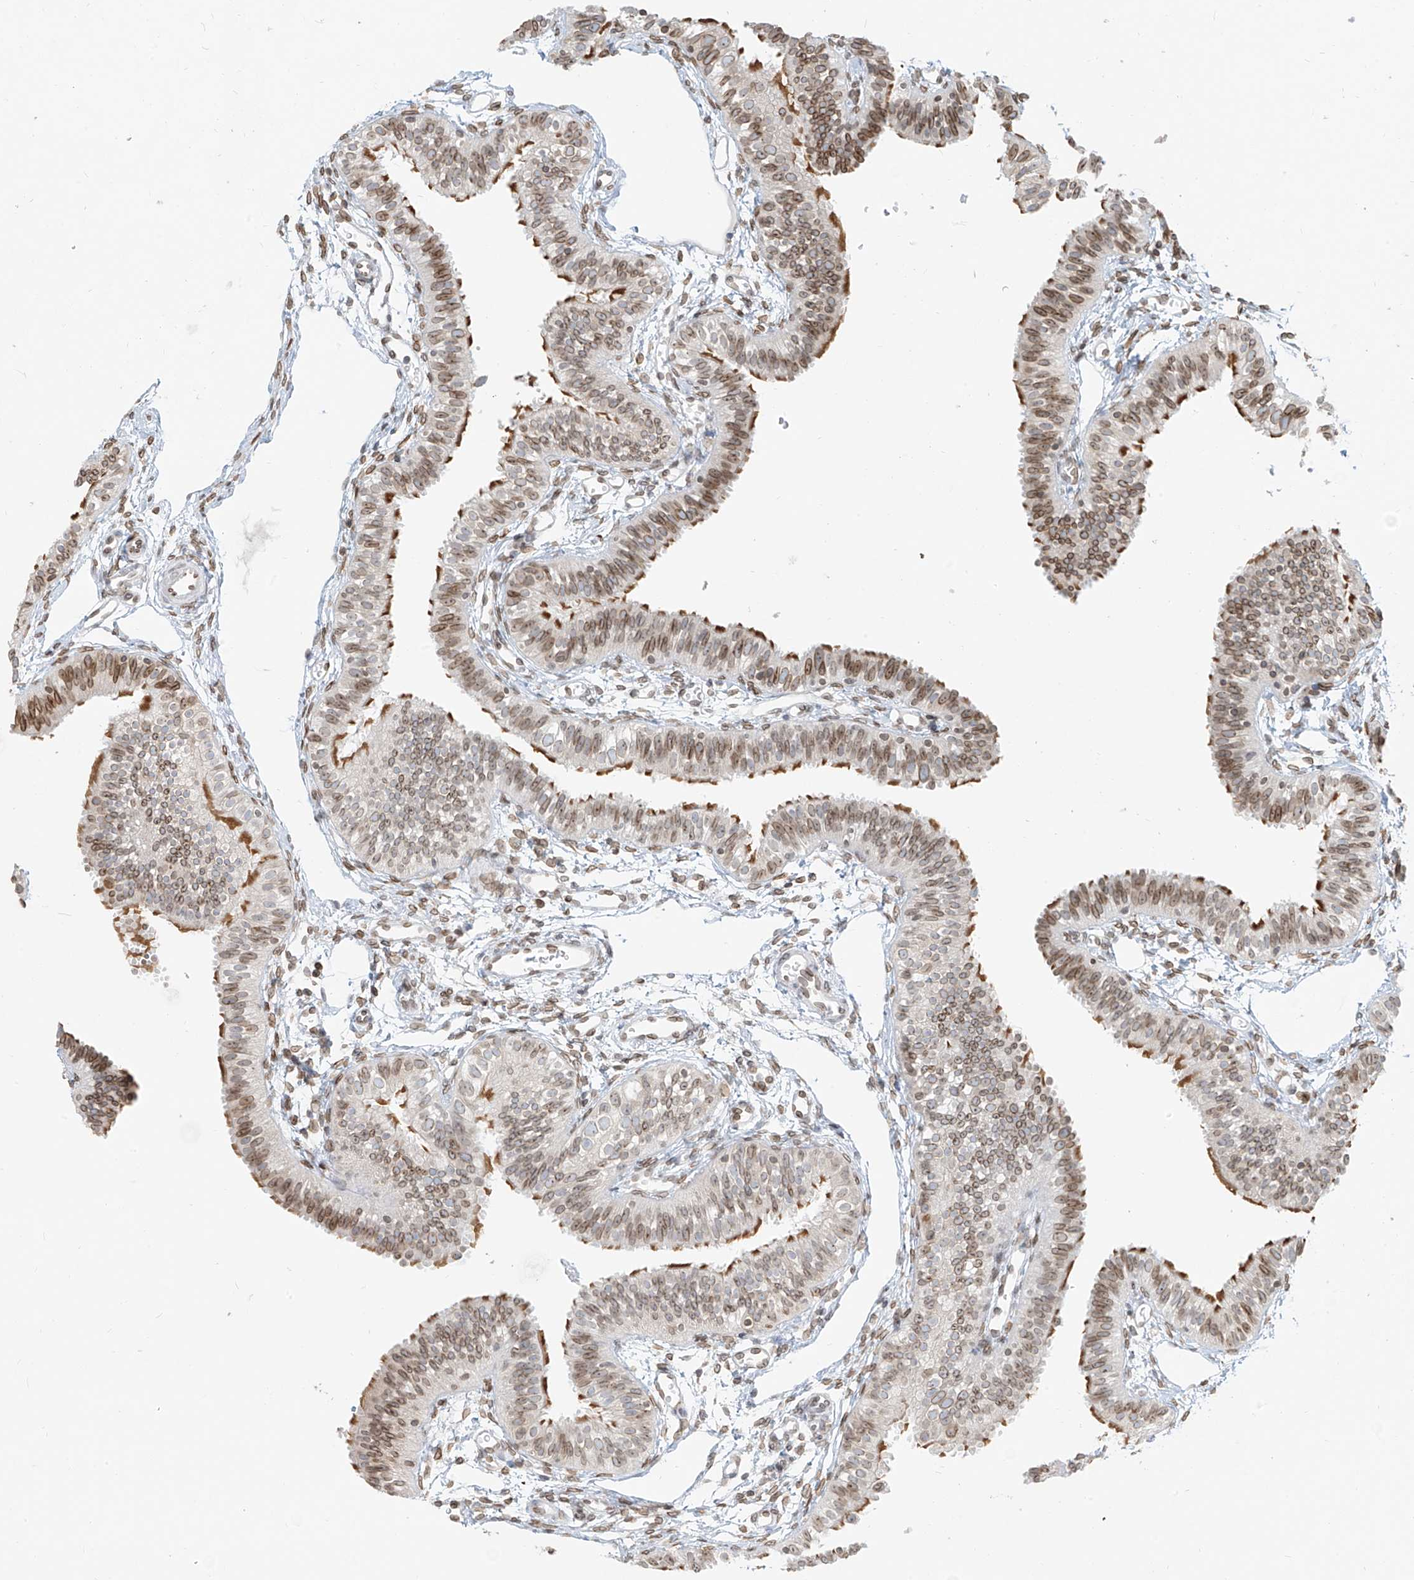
{"staining": {"intensity": "moderate", "quantity": "25%-75%", "location": "cytoplasmic/membranous,nuclear"}, "tissue": "fallopian tube", "cell_type": "Glandular cells", "image_type": "normal", "snomed": [{"axis": "morphology", "description": "Normal tissue, NOS"}, {"axis": "topography", "description": "Fallopian tube"}], "caption": "Approximately 25%-75% of glandular cells in normal fallopian tube show moderate cytoplasmic/membranous,nuclear protein expression as visualized by brown immunohistochemical staining.", "gene": "SAMD15", "patient": {"sex": "female", "age": 35}}